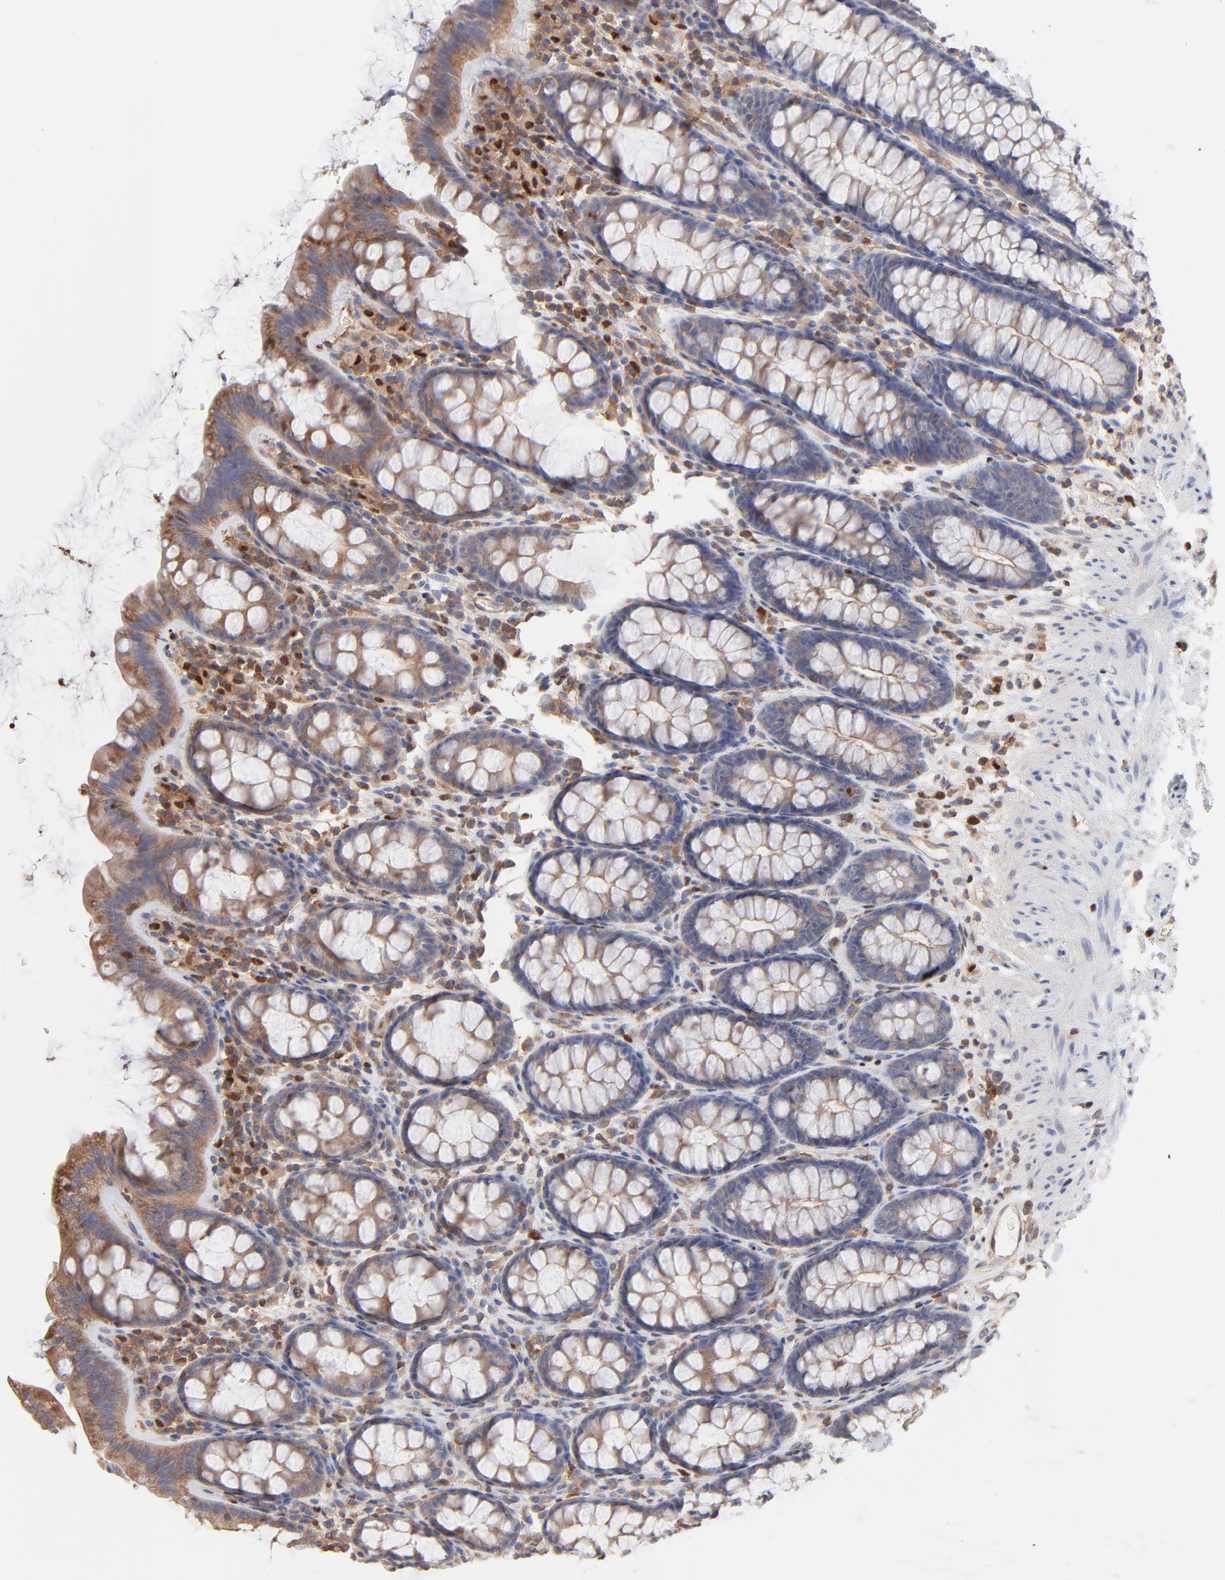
{"staining": {"intensity": "moderate", "quantity": "25%-75%", "location": "cytoplasmic/membranous"}, "tissue": "rectum", "cell_type": "Glandular cells", "image_type": "normal", "snomed": [{"axis": "morphology", "description": "Normal tissue, NOS"}, {"axis": "topography", "description": "Rectum"}], "caption": "IHC (DAB) staining of normal rectum exhibits moderate cytoplasmic/membranous protein expression in approximately 25%-75% of glandular cells.", "gene": "ARHGEF6", "patient": {"sex": "male", "age": 92}}